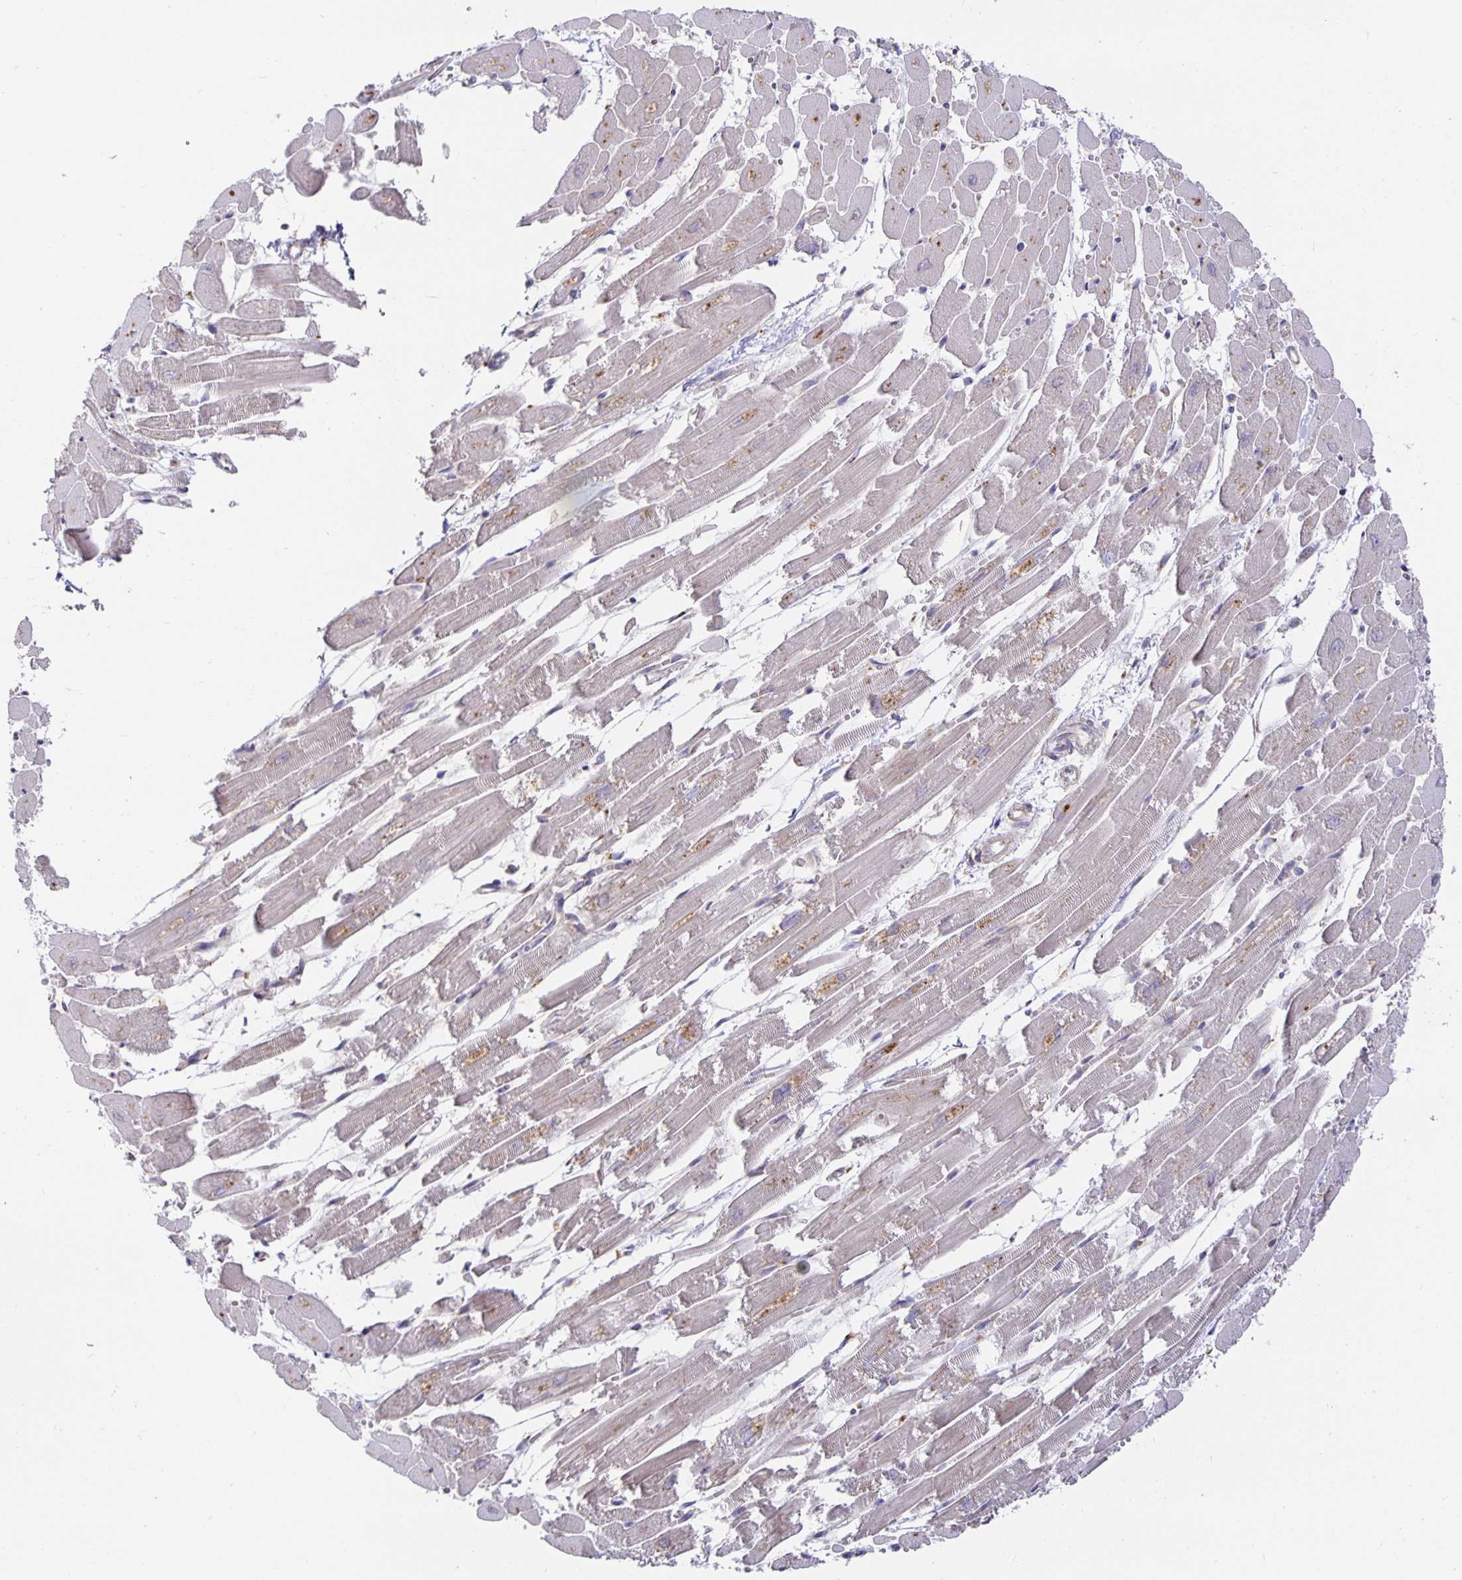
{"staining": {"intensity": "negative", "quantity": "none", "location": "none"}, "tissue": "heart muscle", "cell_type": "Cardiomyocytes", "image_type": "normal", "snomed": [{"axis": "morphology", "description": "Normal tissue, NOS"}, {"axis": "topography", "description": "Heart"}], "caption": "DAB (3,3'-diaminobenzidine) immunohistochemical staining of unremarkable heart muscle demonstrates no significant staining in cardiomyocytes.", "gene": "USO1", "patient": {"sex": "female", "age": 52}}